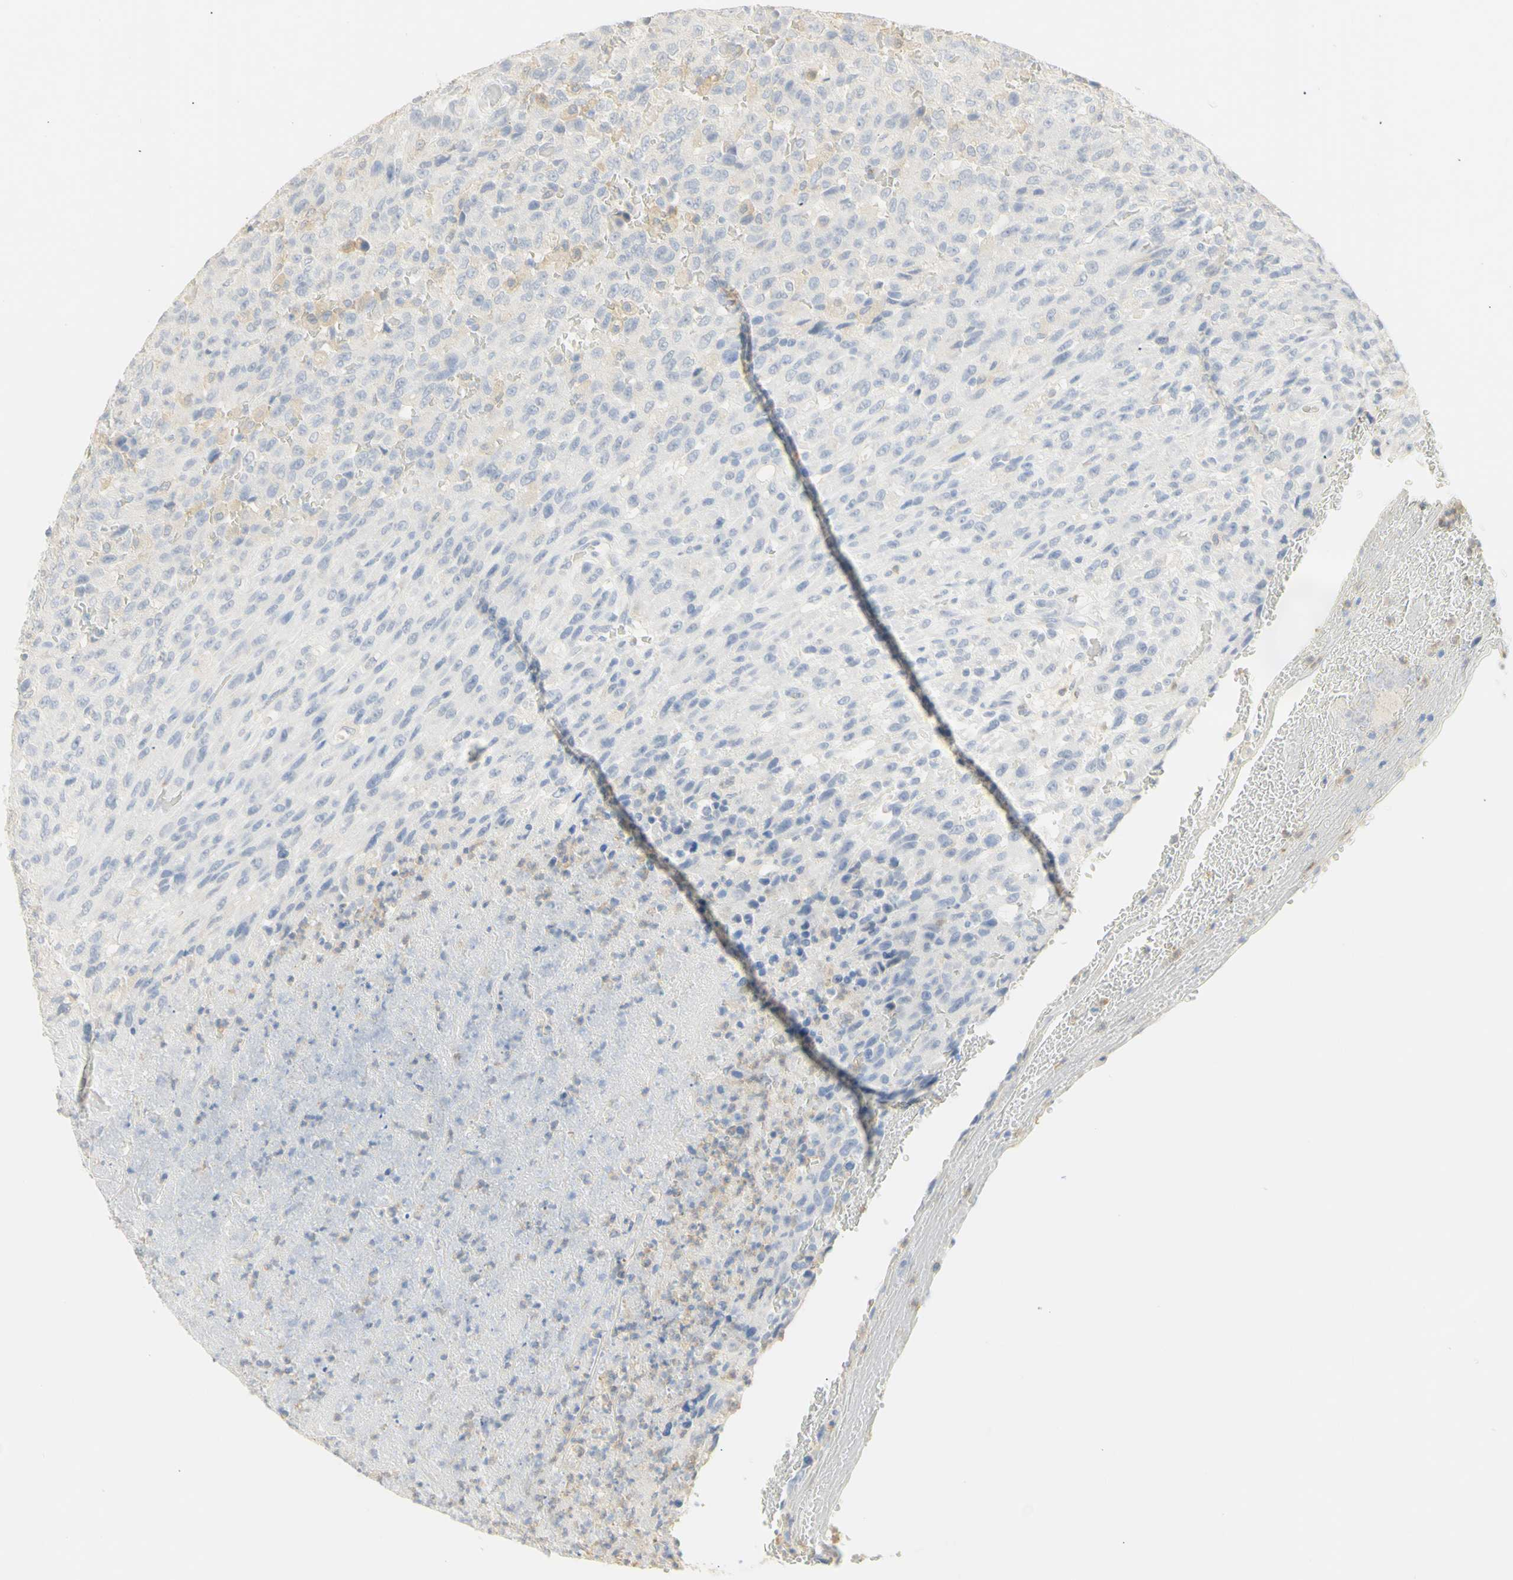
{"staining": {"intensity": "weak", "quantity": "<25%", "location": "cytoplasmic/membranous"}, "tissue": "urothelial cancer", "cell_type": "Tumor cells", "image_type": "cancer", "snomed": [{"axis": "morphology", "description": "Urothelial carcinoma, High grade"}, {"axis": "topography", "description": "Urinary bladder"}], "caption": "Immunohistochemical staining of human urothelial cancer shows no significant staining in tumor cells. The staining is performed using DAB (3,3'-diaminobenzidine) brown chromogen with nuclei counter-stained in using hematoxylin.", "gene": "B4GALNT3", "patient": {"sex": "male", "age": 66}}